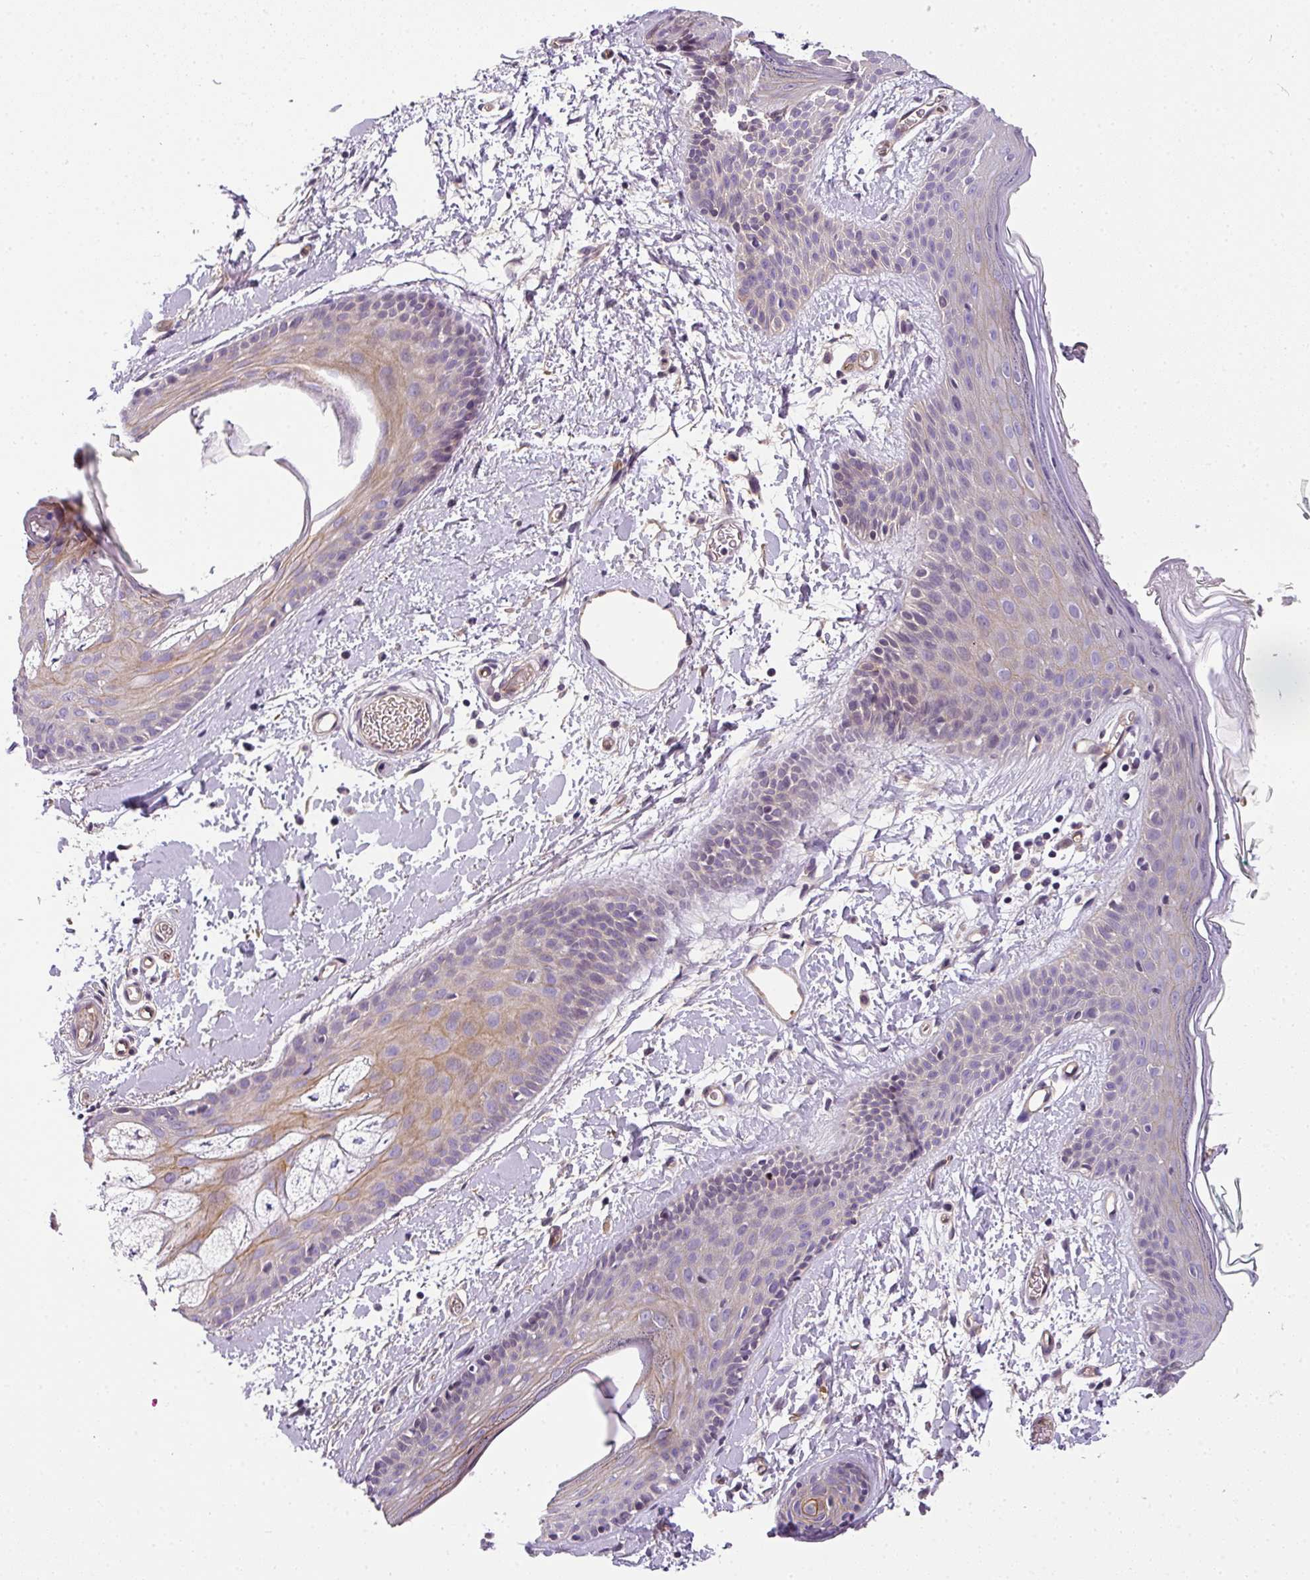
{"staining": {"intensity": "negative", "quantity": "none", "location": "none"}, "tissue": "skin", "cell_type": "Fibroblasts", "image_type": "normal", "snomed": [{"axis": "morphology", "description": "Normal tissue, NOS"}, {"axis": "topography", "description": "Skin"}], "caption": "Immunohistochemistry of benign human skin shows no staining in fibroblasts.", "gene": "OR11H4", "patient": {"sex": "male", "age": 79}}